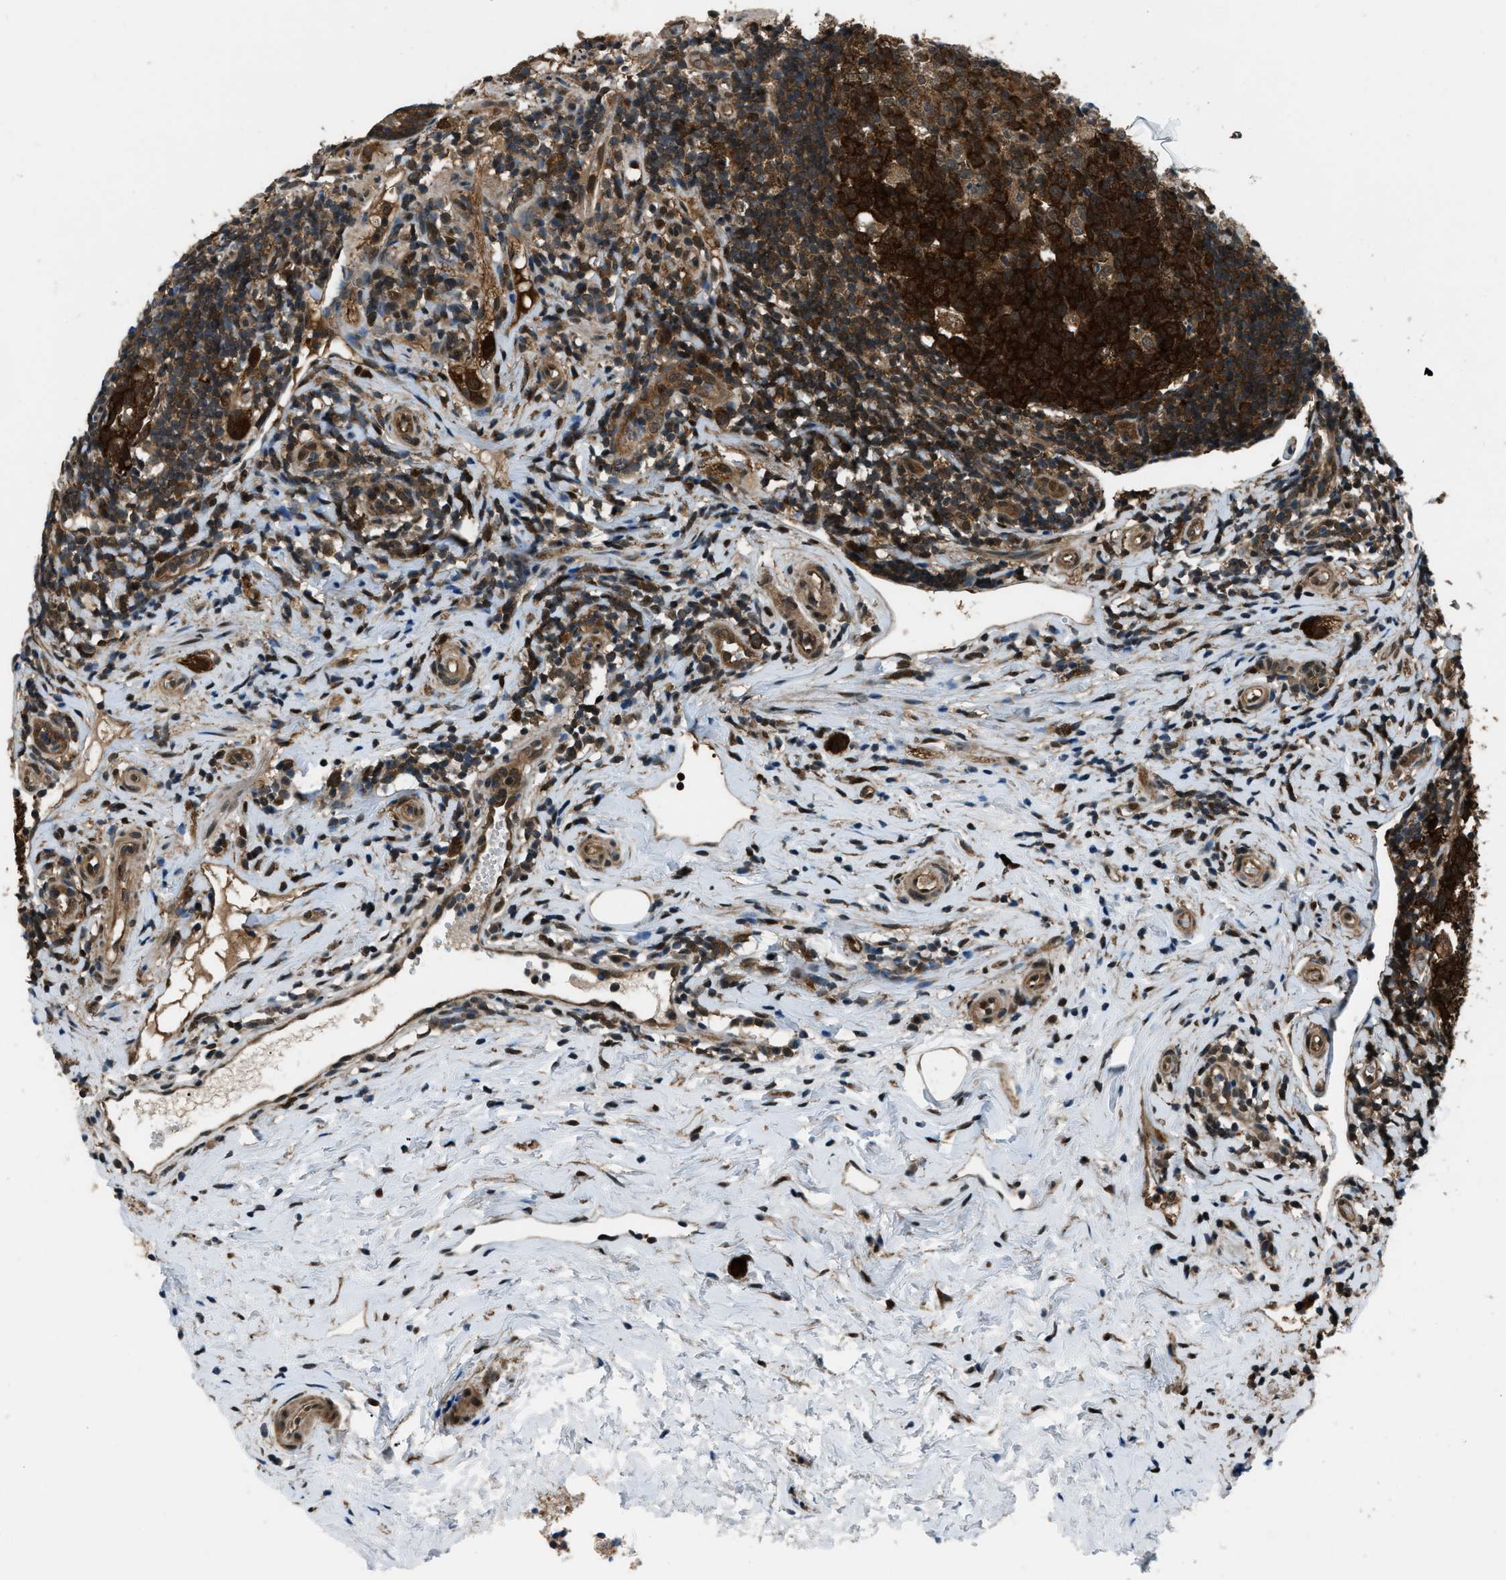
{"staining": {"intensity": "strong", "quantity": ">75%", "location": "cytoplasmic/membranous,nuclear"}, "tissue": "appendix", "cell_type": "Glandular cells", "image_type": "normal", "snomed": [{"axis": "morphology", "description": "Normal tissue, NOS"}, {"axis": "topography", "description": "Appendix"}], "caption": "This micrograph displays benign appendix stained with immunohistochemistry to label a protein in brown. The cytoplasmic/membranous,nuclear of glandular cells show strong positivity for the protein. Nuclei are counter-stained blue.", "gene": "NUDCD3", "patient": {"sex": "female", "age": 20}}